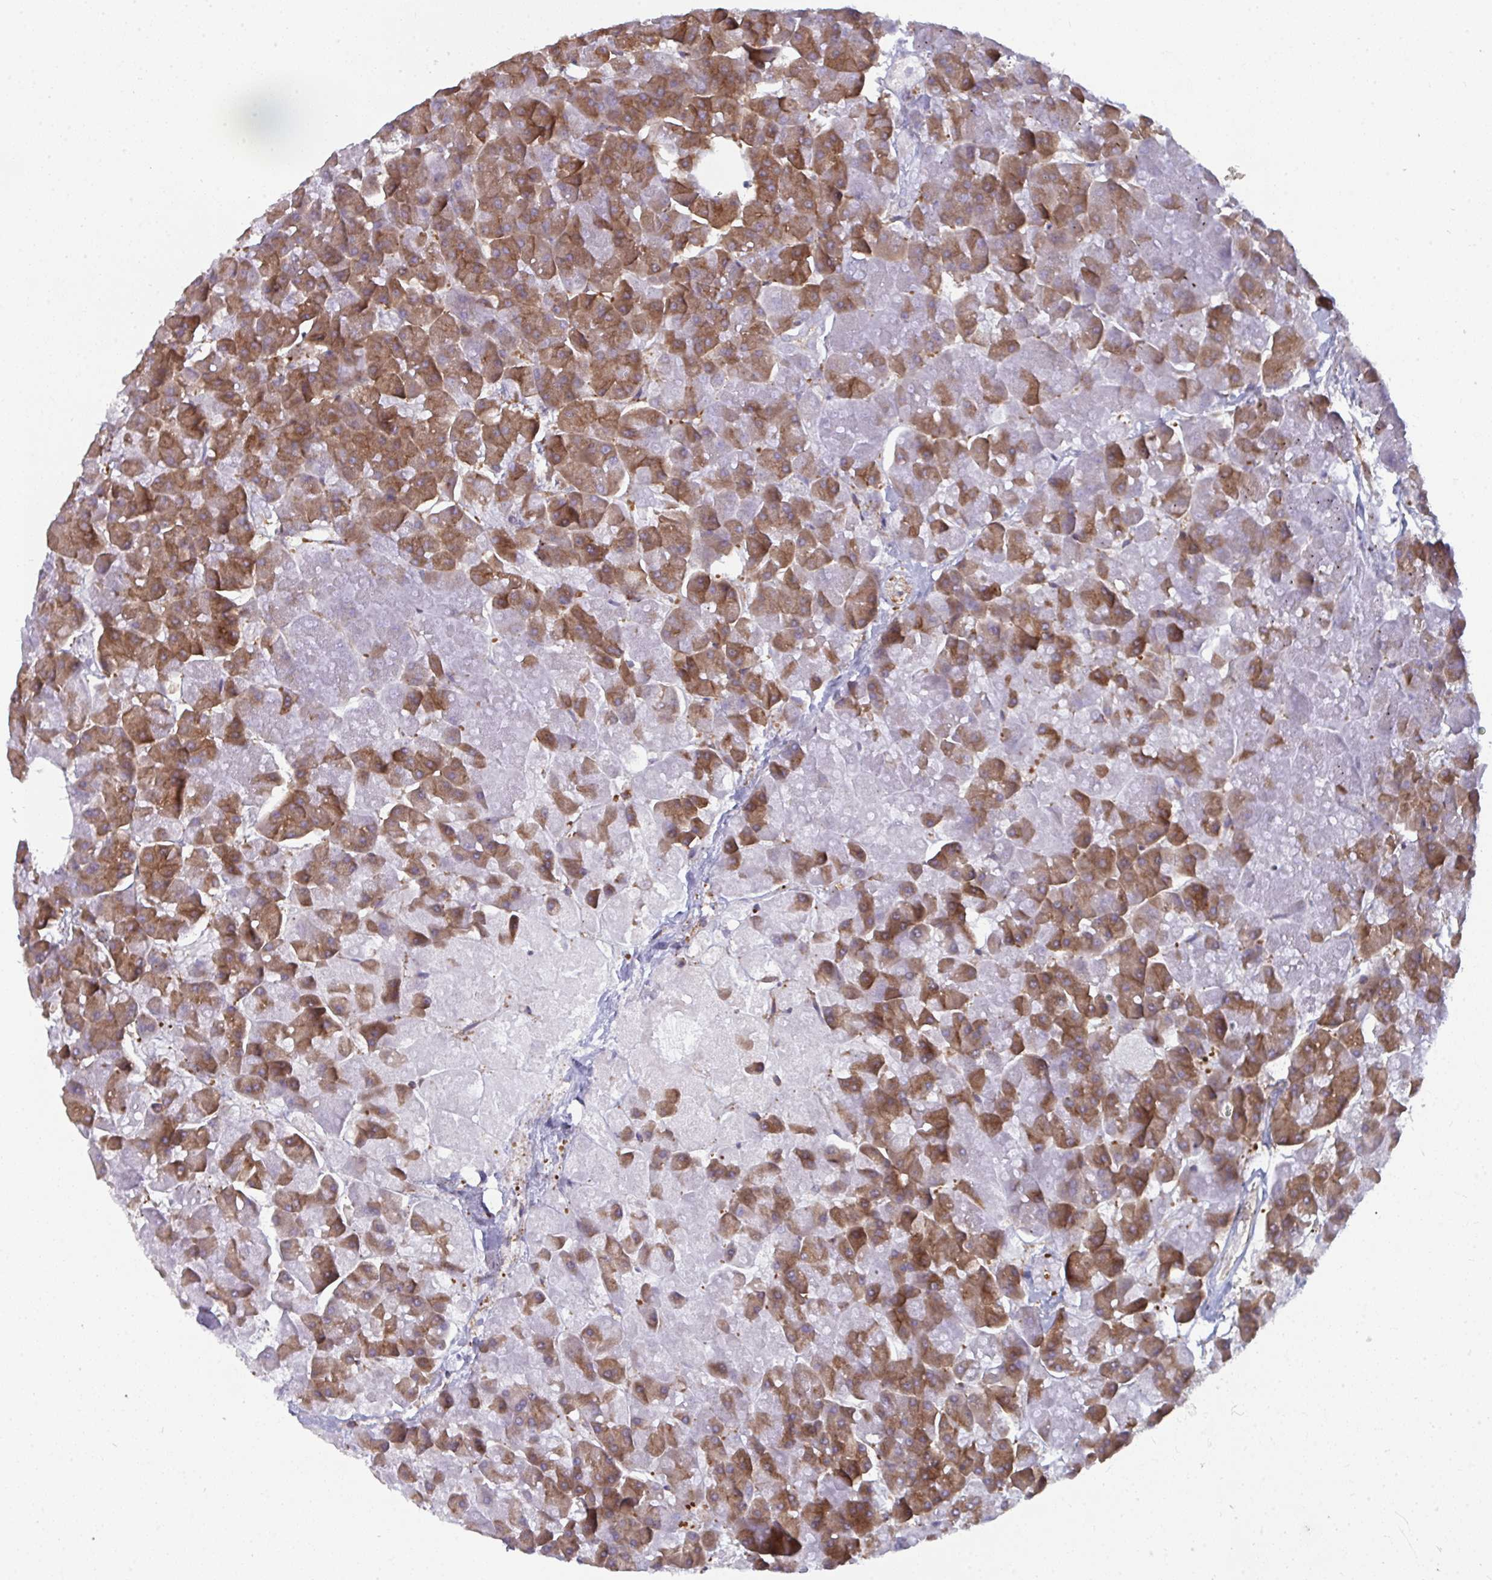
{"staining": {"intensity": "strong", "quantity": ">75%", "location": "cytoplasmic/membranous"}, "tissue": "pancreas", "cell_type": "Exocrine glandular cells", "image_type": "normal", "snomed": [{"axis": "morphology", "description": "Normal tissue, NOS"}, {"axis": "topography", "description": "Pancreas"}, {"axis": "topography", "description": "Peripheral nerve tissue"}], "caption": "The photomicrograph demonstrates a brown stain indicating the presence of a protein in the cytoplasmic/membranous of exocrine glandular cells in pancreas. The protein is shown in brown color, while the nuclei are stained blue.", "gene": "DYNC1I2", "patient": {"sex": "male", "age": 54}}